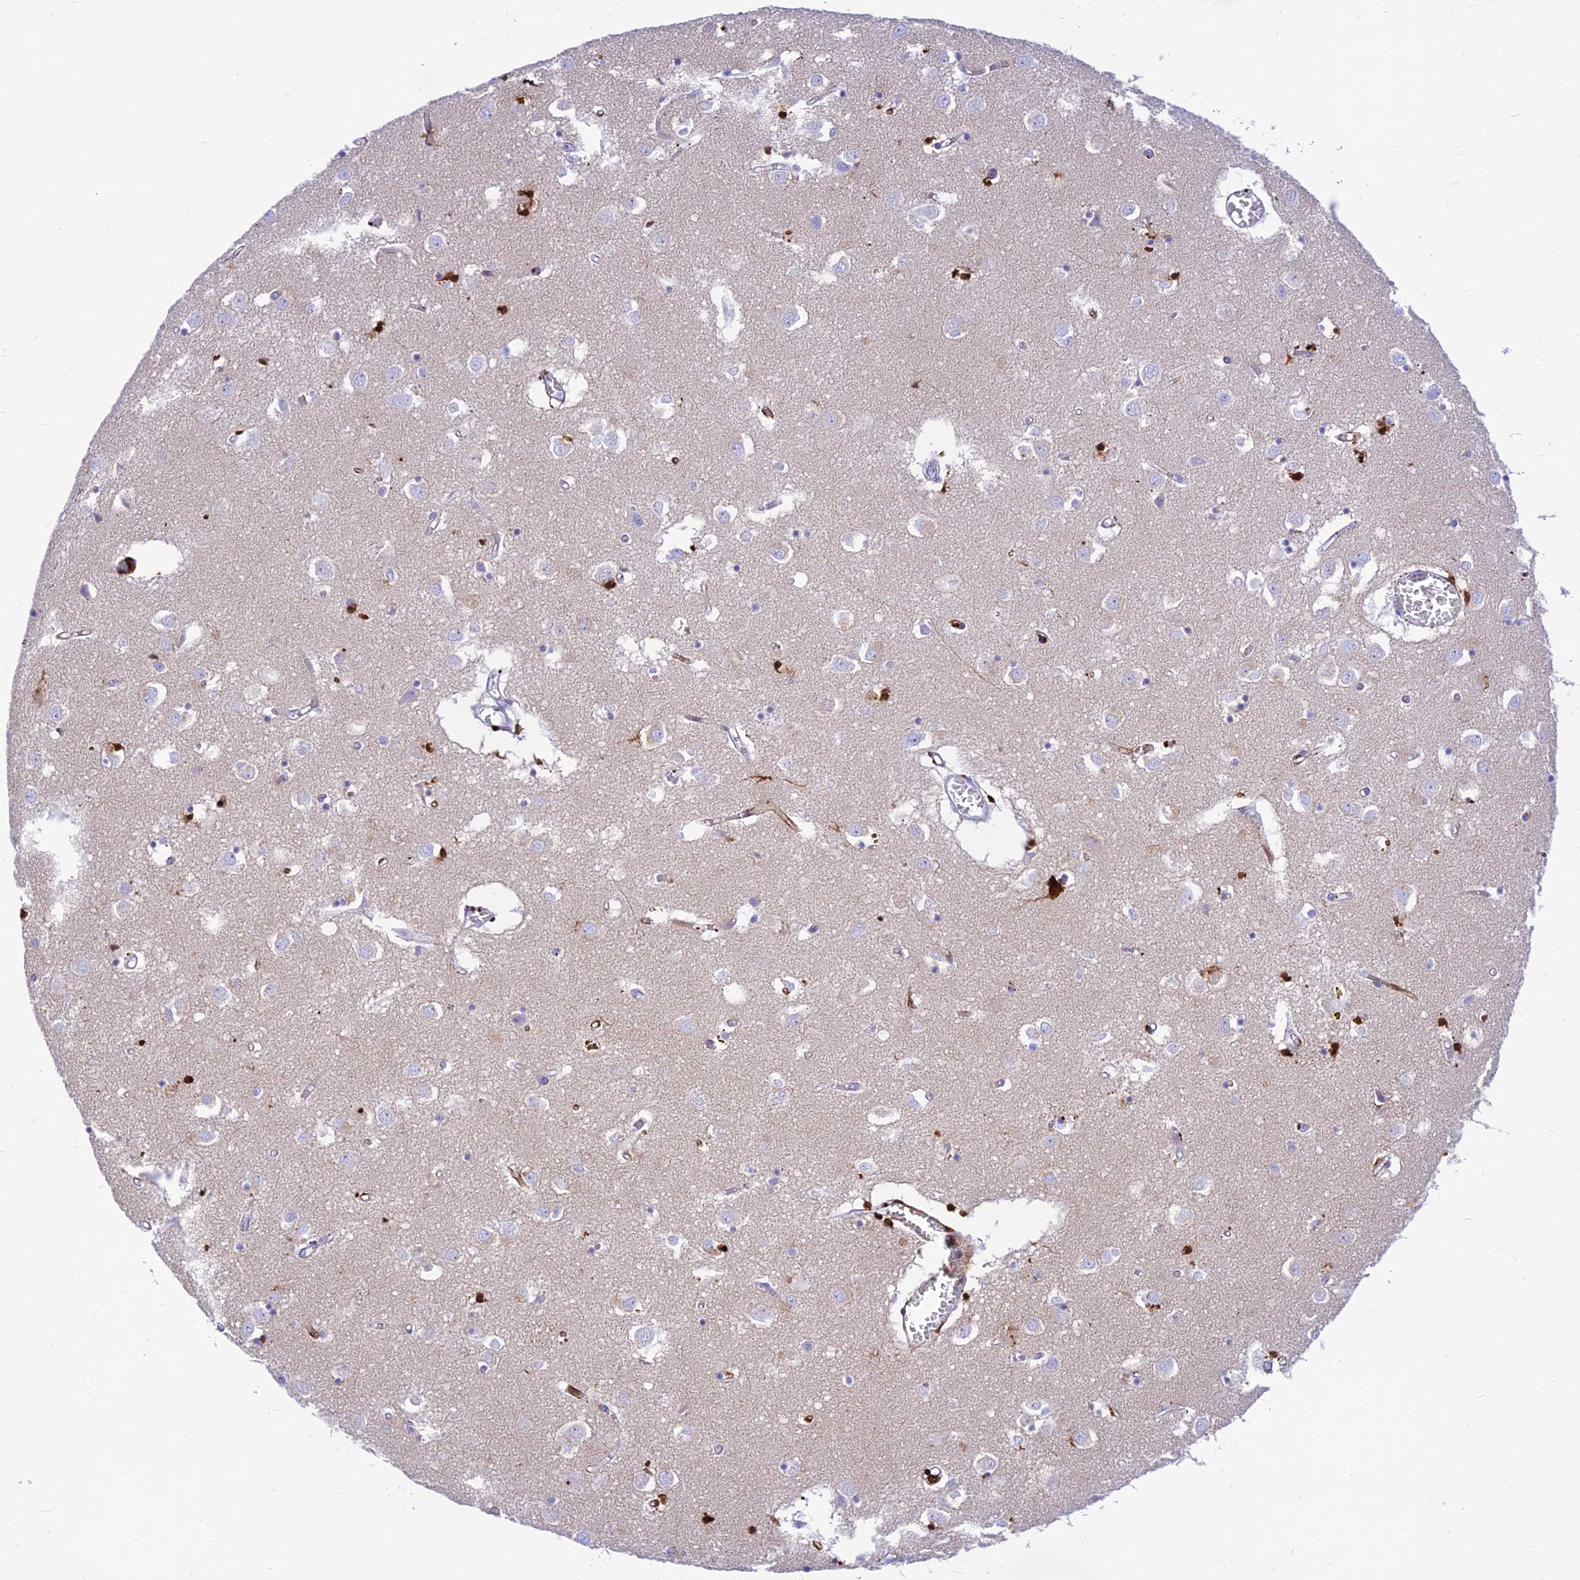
{"staining": {"intensity": "negative", "quantity": "none", "location": "none"}, "tissue": "caudate", "cell_type": "Glial cells", "image_type": "normal", "snomed": [{"axis": "morphology", "description": "Normal tissue, NOS"}, {"axis": "topography", "description": "Lateral ventricle wall"}], "caption": "An immunohistochemistry (IHC) micrograph of benign caudate is shown. There is no staining in glial cells of caudate. Brightfield microscopy of immunohistochemistry stained with DAB (3,3'-diaminobenzidine) (brown) and hematoxylin (blue), captured at high magnification.", "gene": "PRNP", "patient": {"sex": "male", "age": 70}}